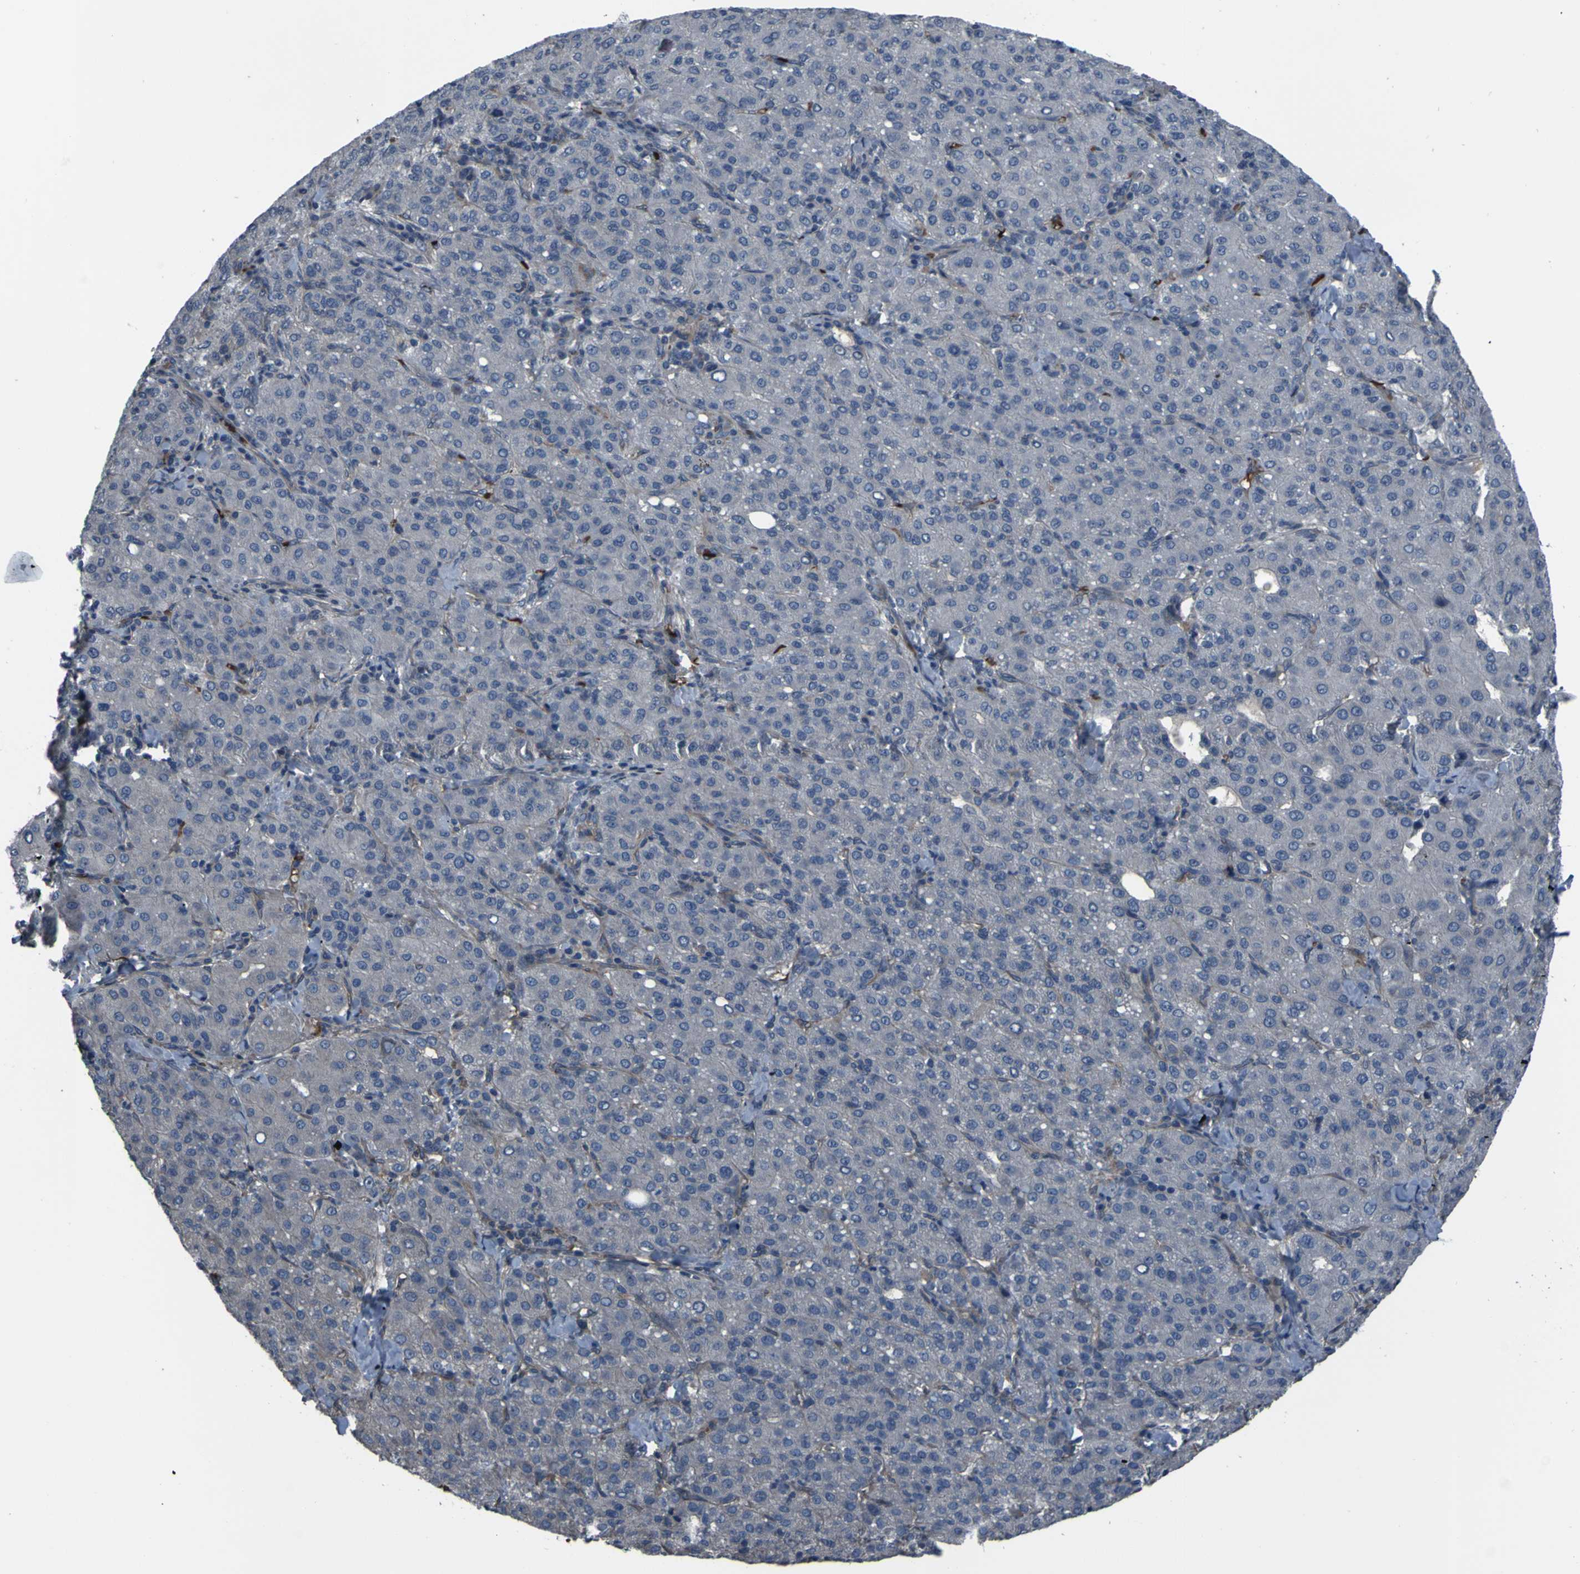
{"staining": {"intensity": "negative", "quantity": "none", "location": "none"}, "tissue": "liver cancer", "cell_type": "Tumor cells", "image_type": "cancer", "snomed": [{"axis": "morphology", "description": "Carcinoma, Hepatocellular, NOS"}, {"axis": "topography", "description": "Liver"}], "caption": "Immunohistochemical staining of liver cancer shows no significant positivity in tumor cells.", "gene": "GRAMD1A", "patient": {"sex": "male", "age": 65}}